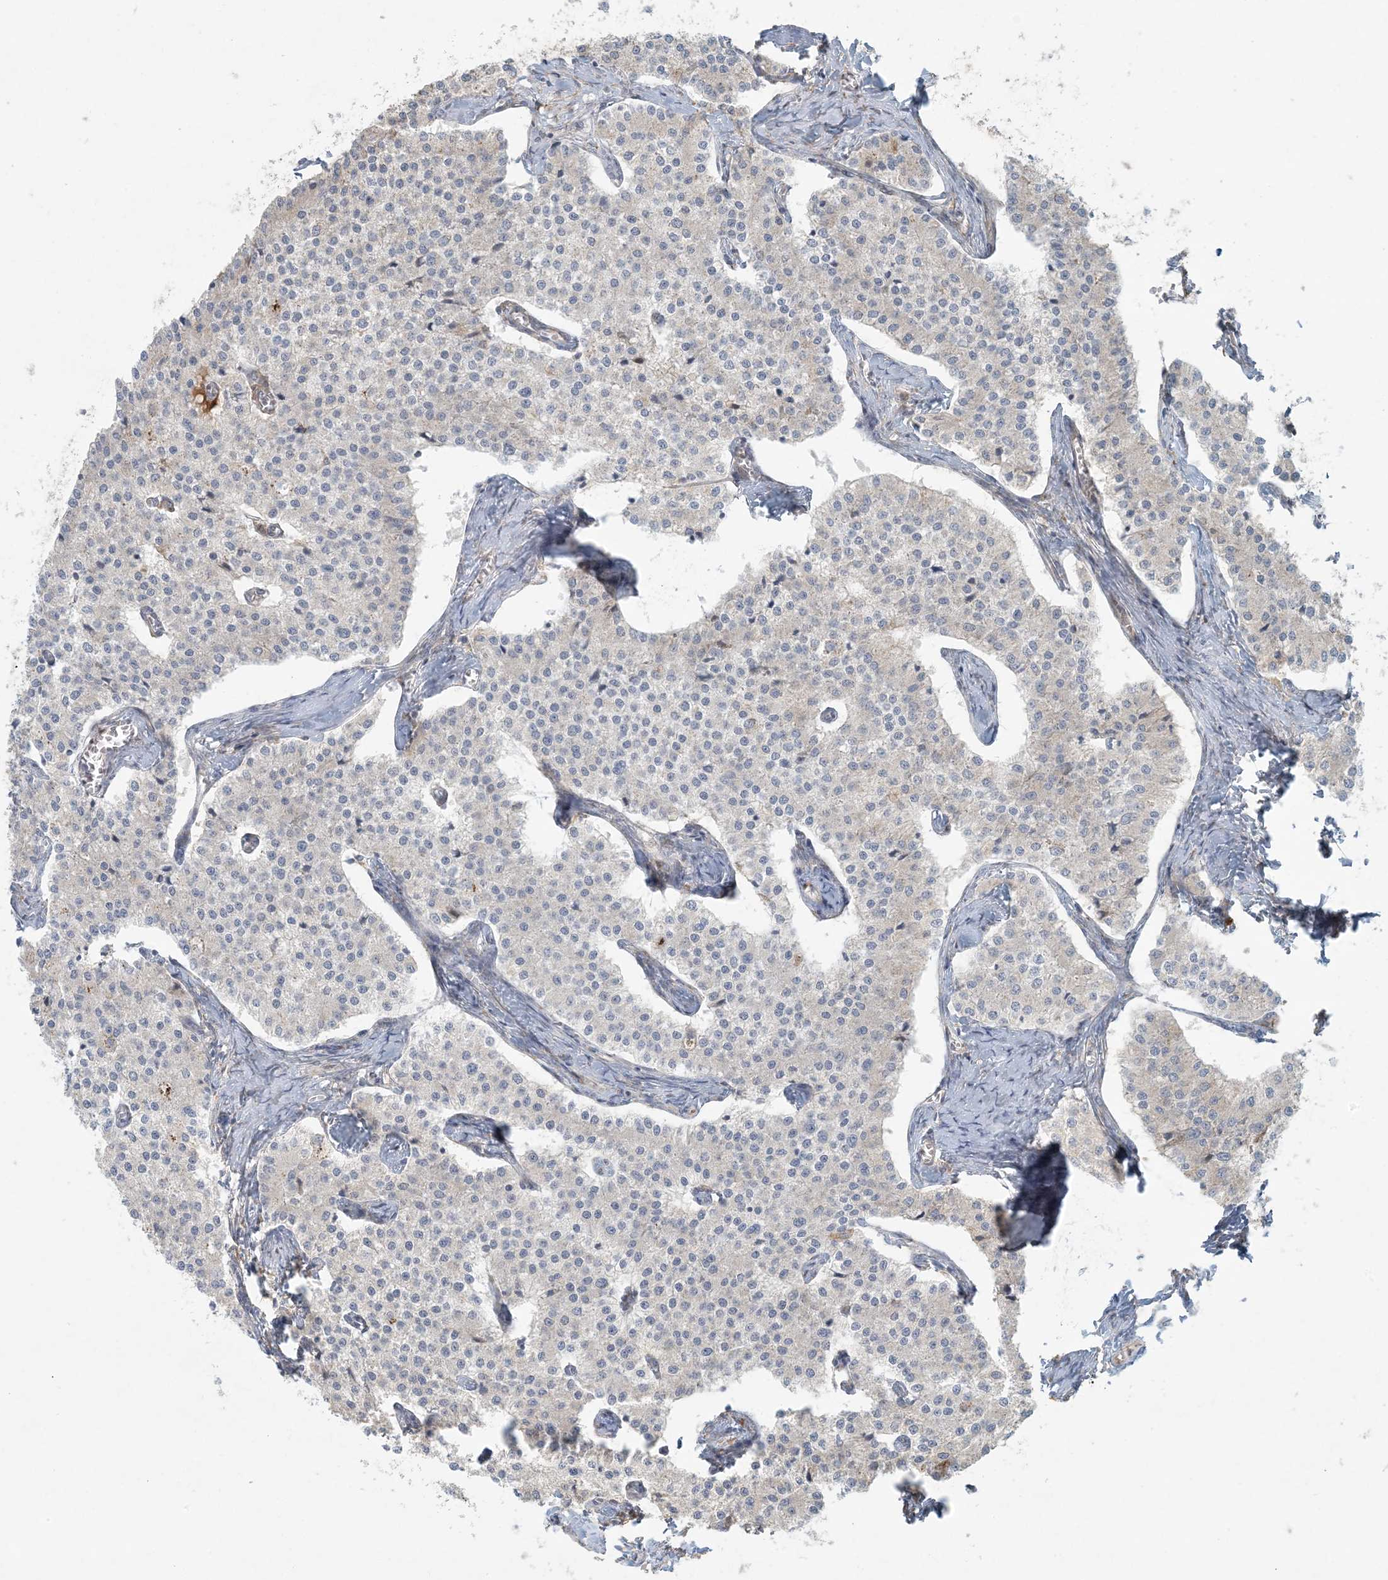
{"staining": {"intensity": "negative", "quantity": "none", "location": "none"}, "tissue": "carcinoid", "cell_type": "Tumor cells", "image_type": "cancer", "snomed": [{"axis": "morphology", "description": "Carcinoid, malignant, NOS"}, {"axis": "topography", "description": "Colon"}], "caption": "The micrograph demonstrates no staining of tumor cells in carcinoid (malignant).", "gene": "HACL1", "patient": {"sex": "female", "age": 52}}